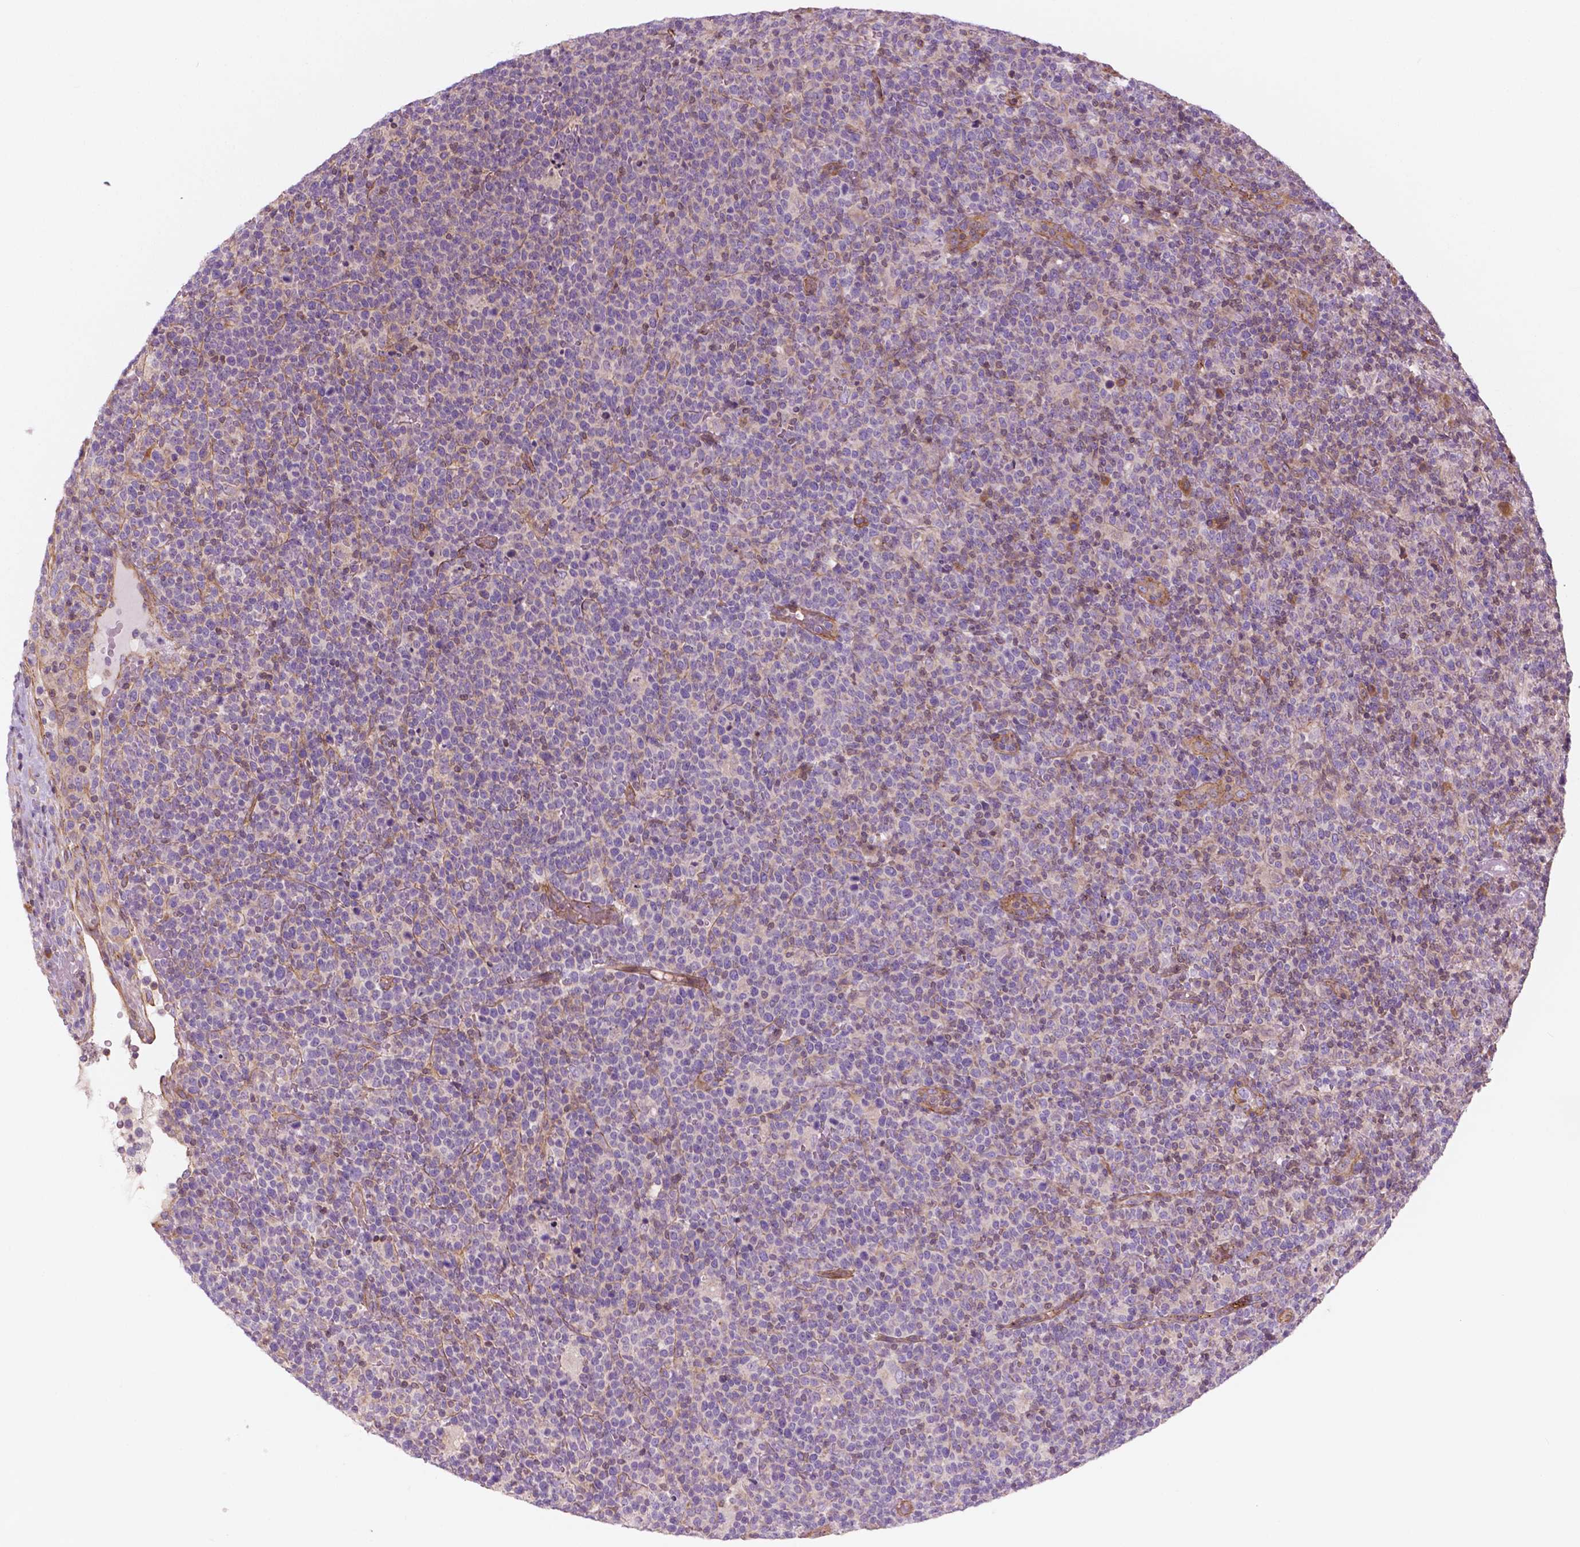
{"staining": {"intensity": "negative", "quantity": "none", "location": "none"}, "tissue": "lymphoma", "cell_type": "Tumor cells", "image_type": "cancer", "snomed": [{"axis": "morphology", "description": "Malignant lymphoma, non-Hodgkin's type, High grade"}, {"axis": "topography", "description": "Lymph node"}], "caption": "IHC micrograph of lymphoma stained for a protein (brown), which exhibits no staining in tumor cells.", "gene": "SURF4", "patient": {"sex": "male", "age": 61}}